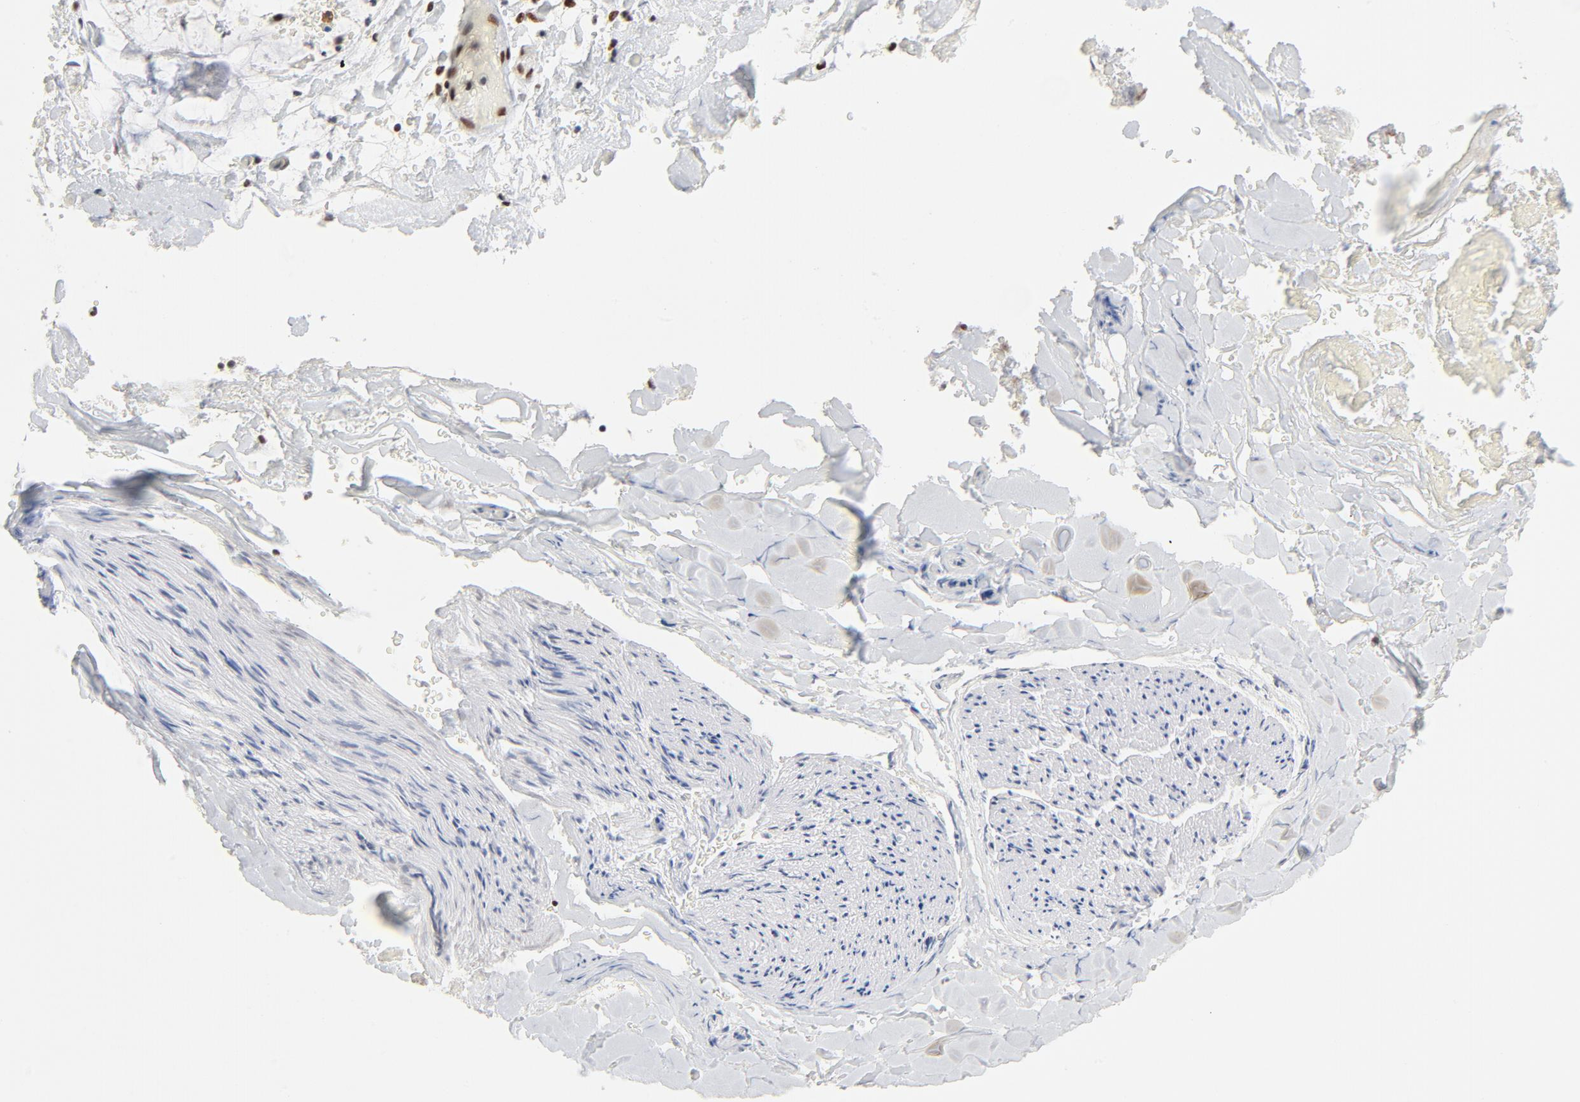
{"staining": {"intensity": "strong", "quantity": ">75%", "location": "nuclear"}, "tissue": "adipose tissue", "cell_type": "Adipocytes", "image_type": "normal", "snomed": [{"axis": "morphology", "description": "Normal tissue, NOS"}, {"axis": "morphology", "description": "Cholangiocarcinoma"}, {"axis": "topography", "description": "Liver"}, {"axis": "topography", "description": "Peripheral nerve tissue"}], "caption": "Brown immunohistochemical staining in benign adipose tissue exhibits strong nuclear positivity in approximately >75% of adipocytes.", "gene": "GTF2H1", "patient": {"sex": "male", "age": 50}}